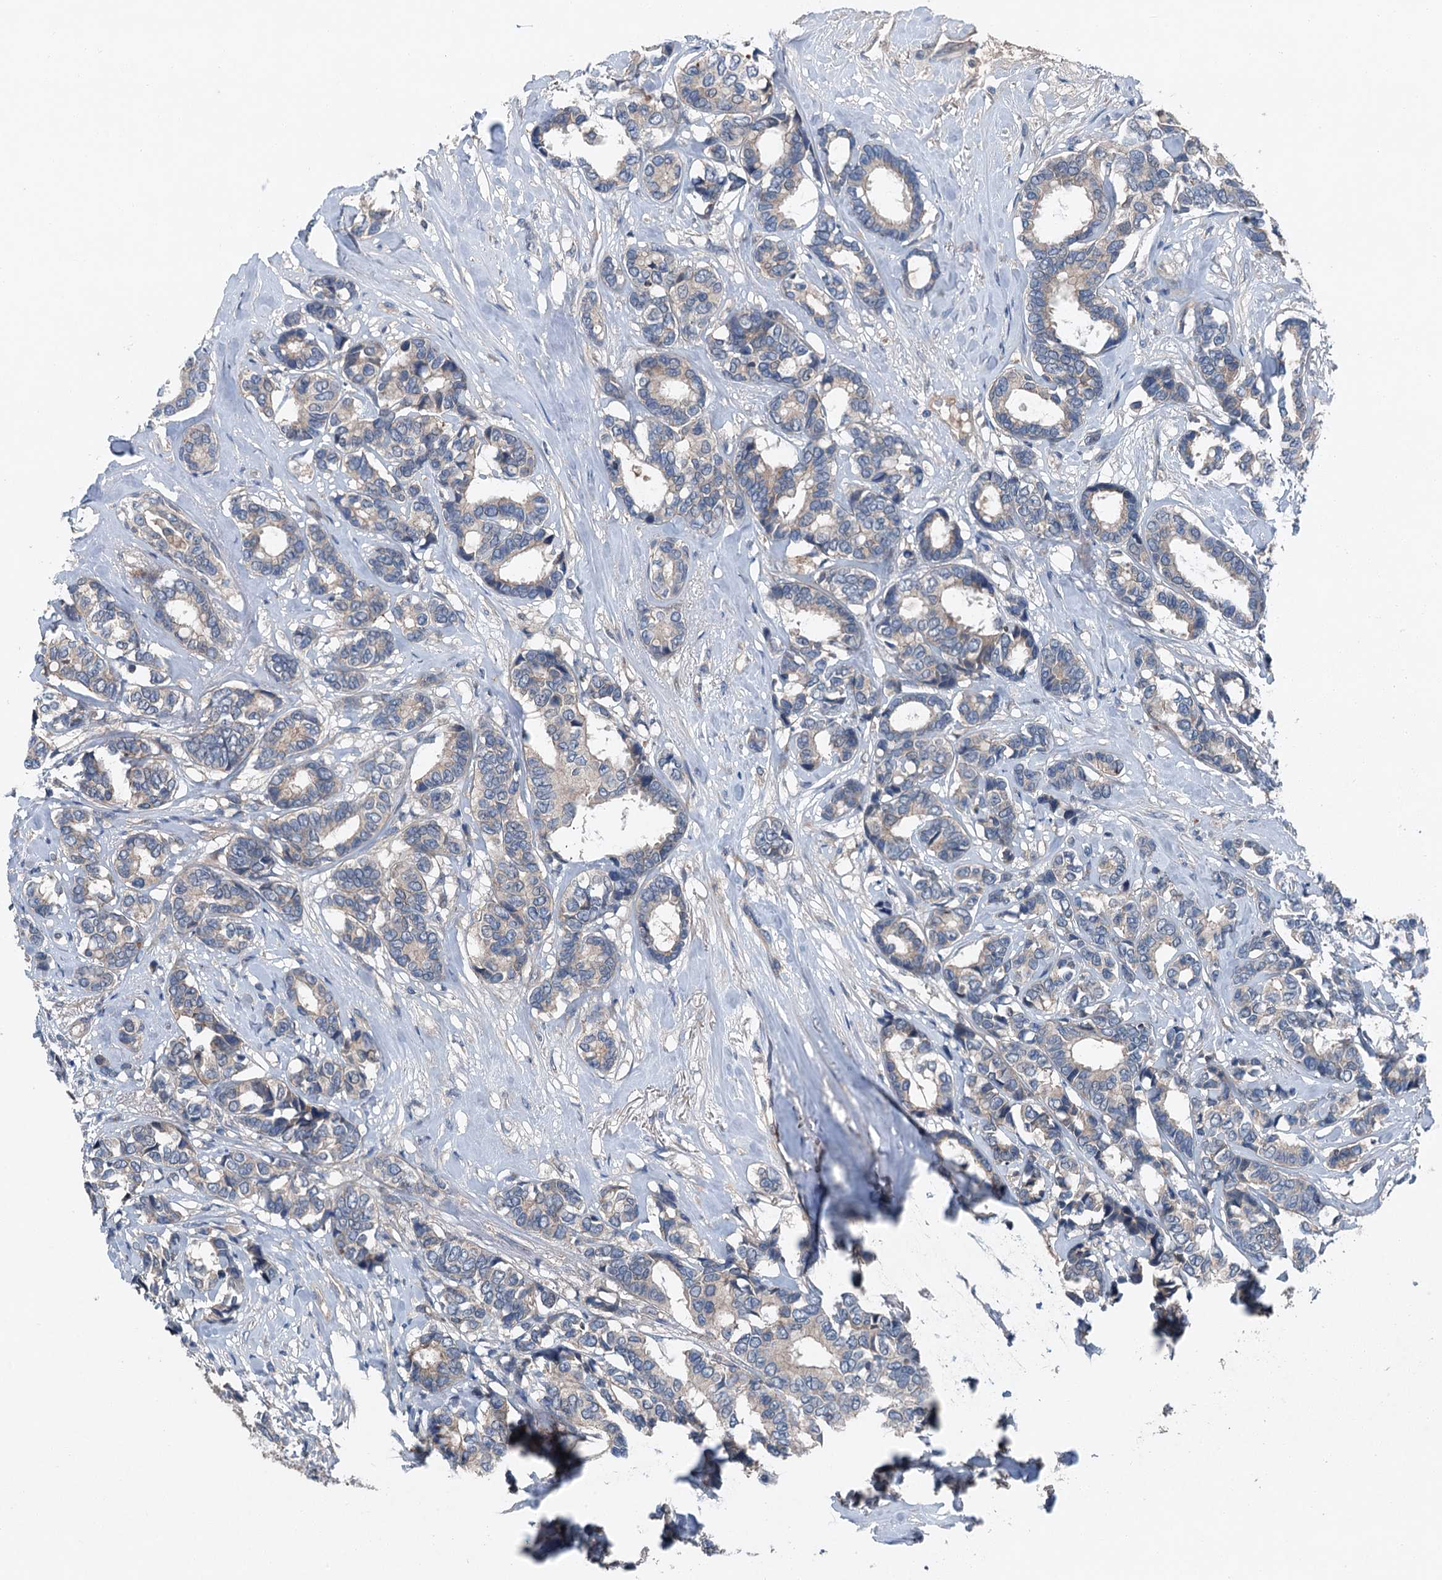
{"staining": {"intensity": "weak", "quantity": "25%-75%", "location": "cytoplasmic/membranous"}, "tissue": "breast cancer", "cell_type": "Tumor cells", "image_type": "cancer", "snomed": [{"axis": "morphology", "description": "Duct carcinoma"}, {"axis": "topography", "description": "Breast"}], "caption": "A photomicrograph of human intraductal carcinoma (breast) stained for a protein demonstrates weak cytoplasmic/membranous brown staining in tumor cells.", "gene": "SLC2A10", "patient": {"sex": "female", "age": 87}}